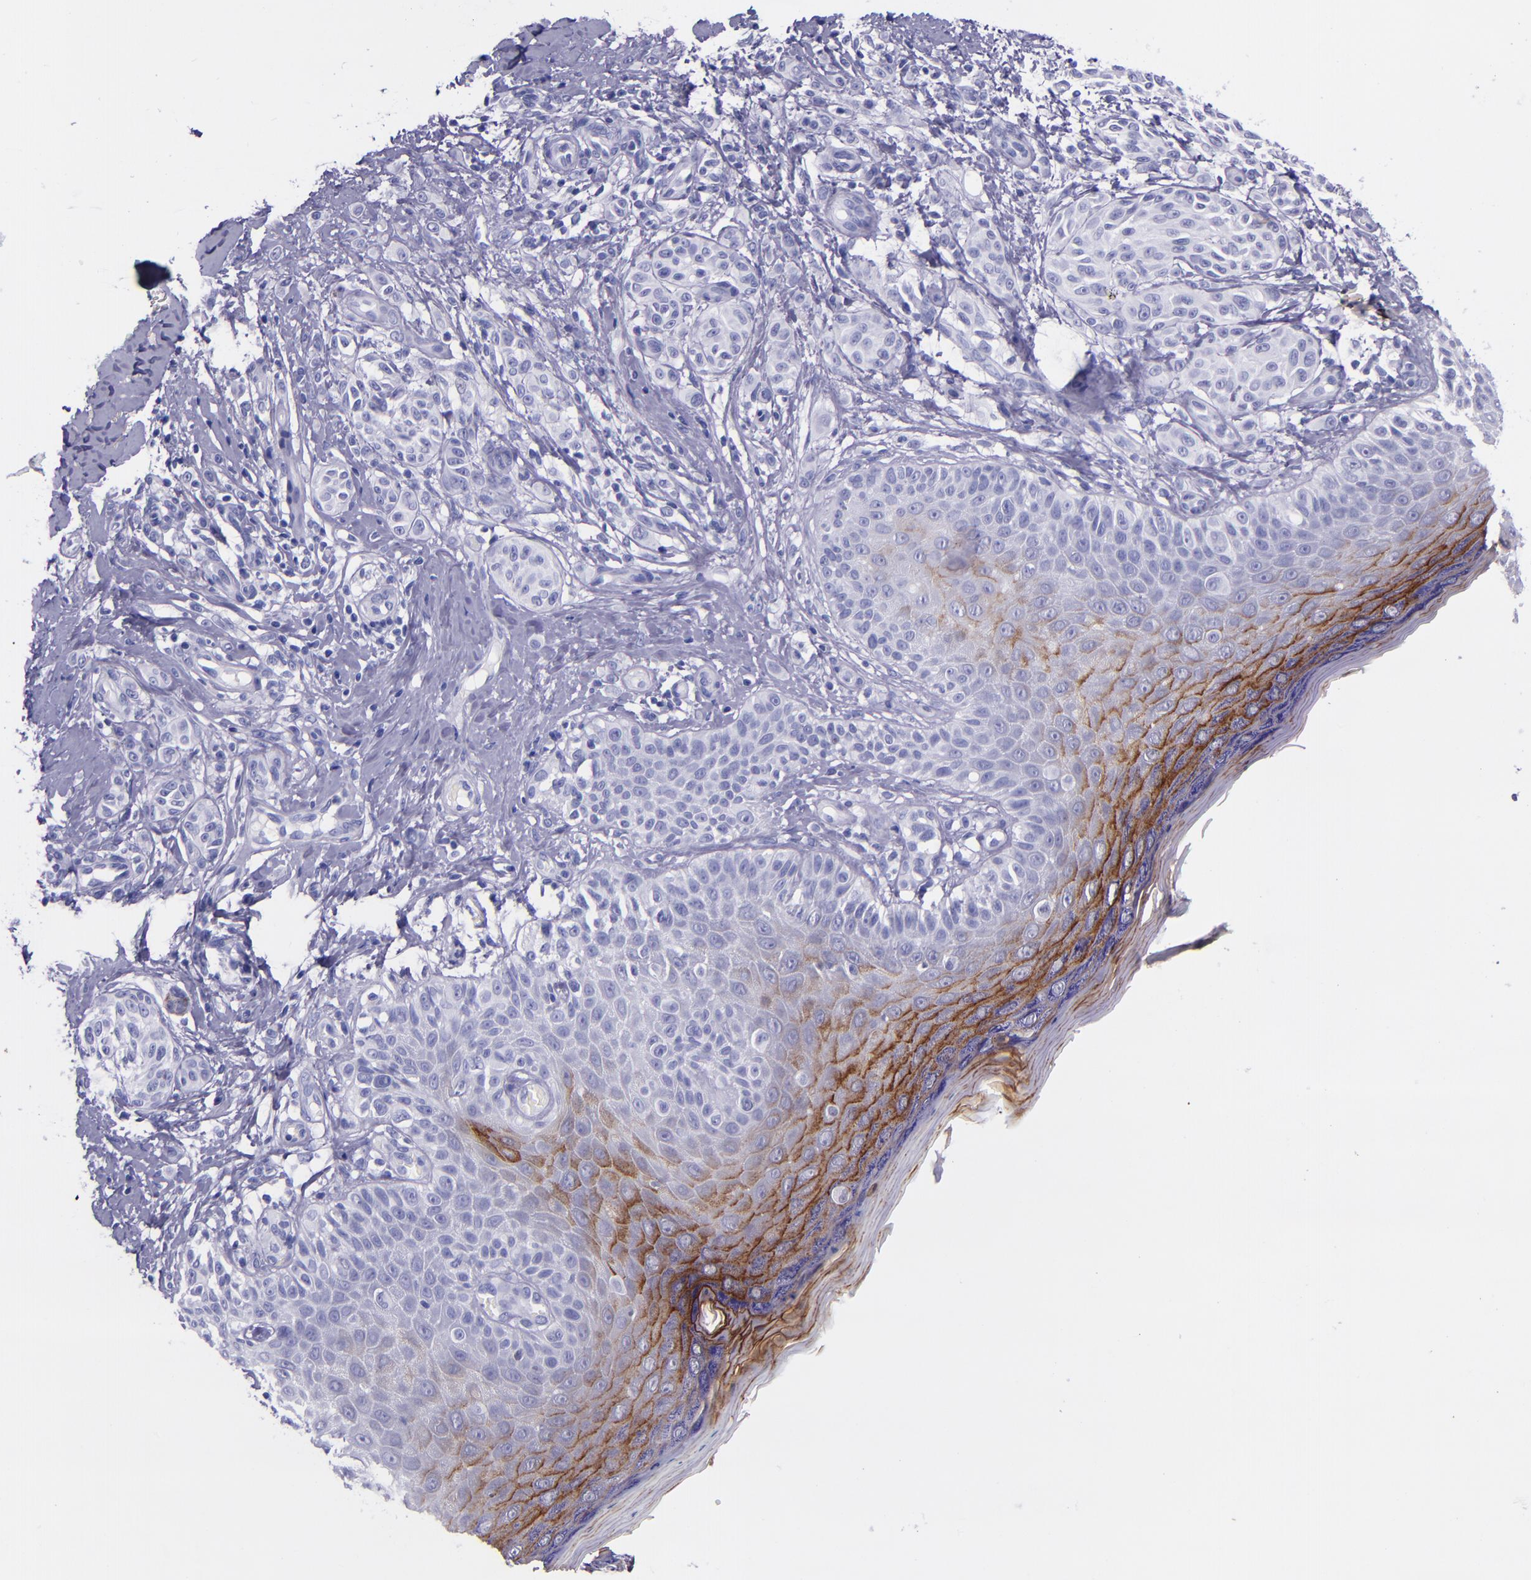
{"staining": {"intensity": "negative", "quantity": "none", "location": "none"}, "tissue": "melanoma", "cell_type": "Tumor cells", "image_type": "cancer", "snomed": [{"axis": "morphology", "description": "Malignant melanoma, NOS"}, {"axis": "topography", "description": "Skin"}], "caption": "High power microscopy image of an immunohistochemistry photomicrograph of malignant melanoma, revealing no significant positivity in tumor cells.", "gene": "SLPI", "patient": {"sex": "male", "age": 57}}